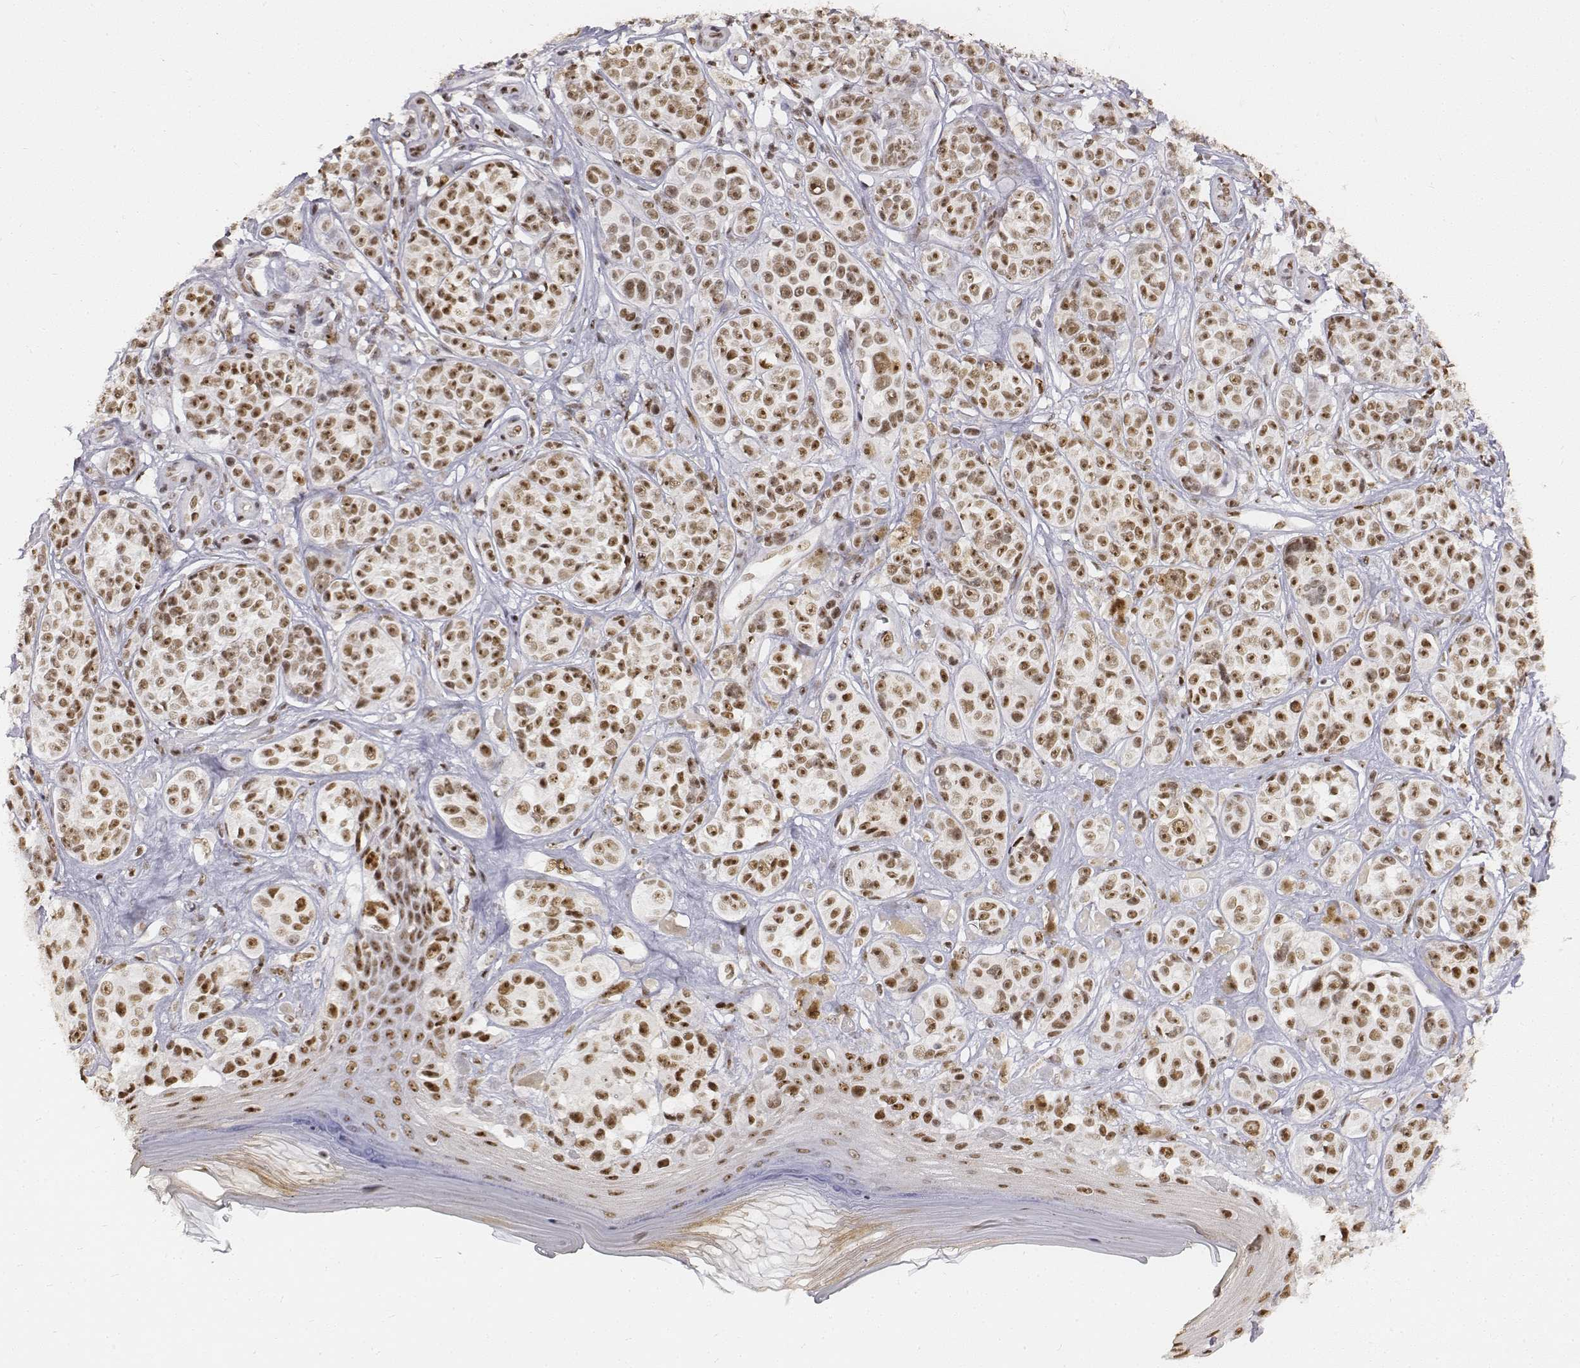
{"staining": {"intensity": "moderate", "quantity": ">75%", "location": "nuclear"}, "tissue": "melanoma", "cell_type": "Tumor cells", "image_type": "cancer", "snomed": [{"axis": "morphology", "description": "Malignant melanoma, NOS"}, {"axis": "topography", "description": "Skin"}], "caption": "The immunohistochemical stain highlights moderate nuclear positivity in tumor cells of malignant melanoma tissue. The protein of interest is stained brown, and the nuclei are stained in blue (DAB (3,3'-diaminobenzidine) IHC with brightfield microscopy, high magnification).", "gene": "PHF6", "patient": {"sex": "female", "age": 90}}